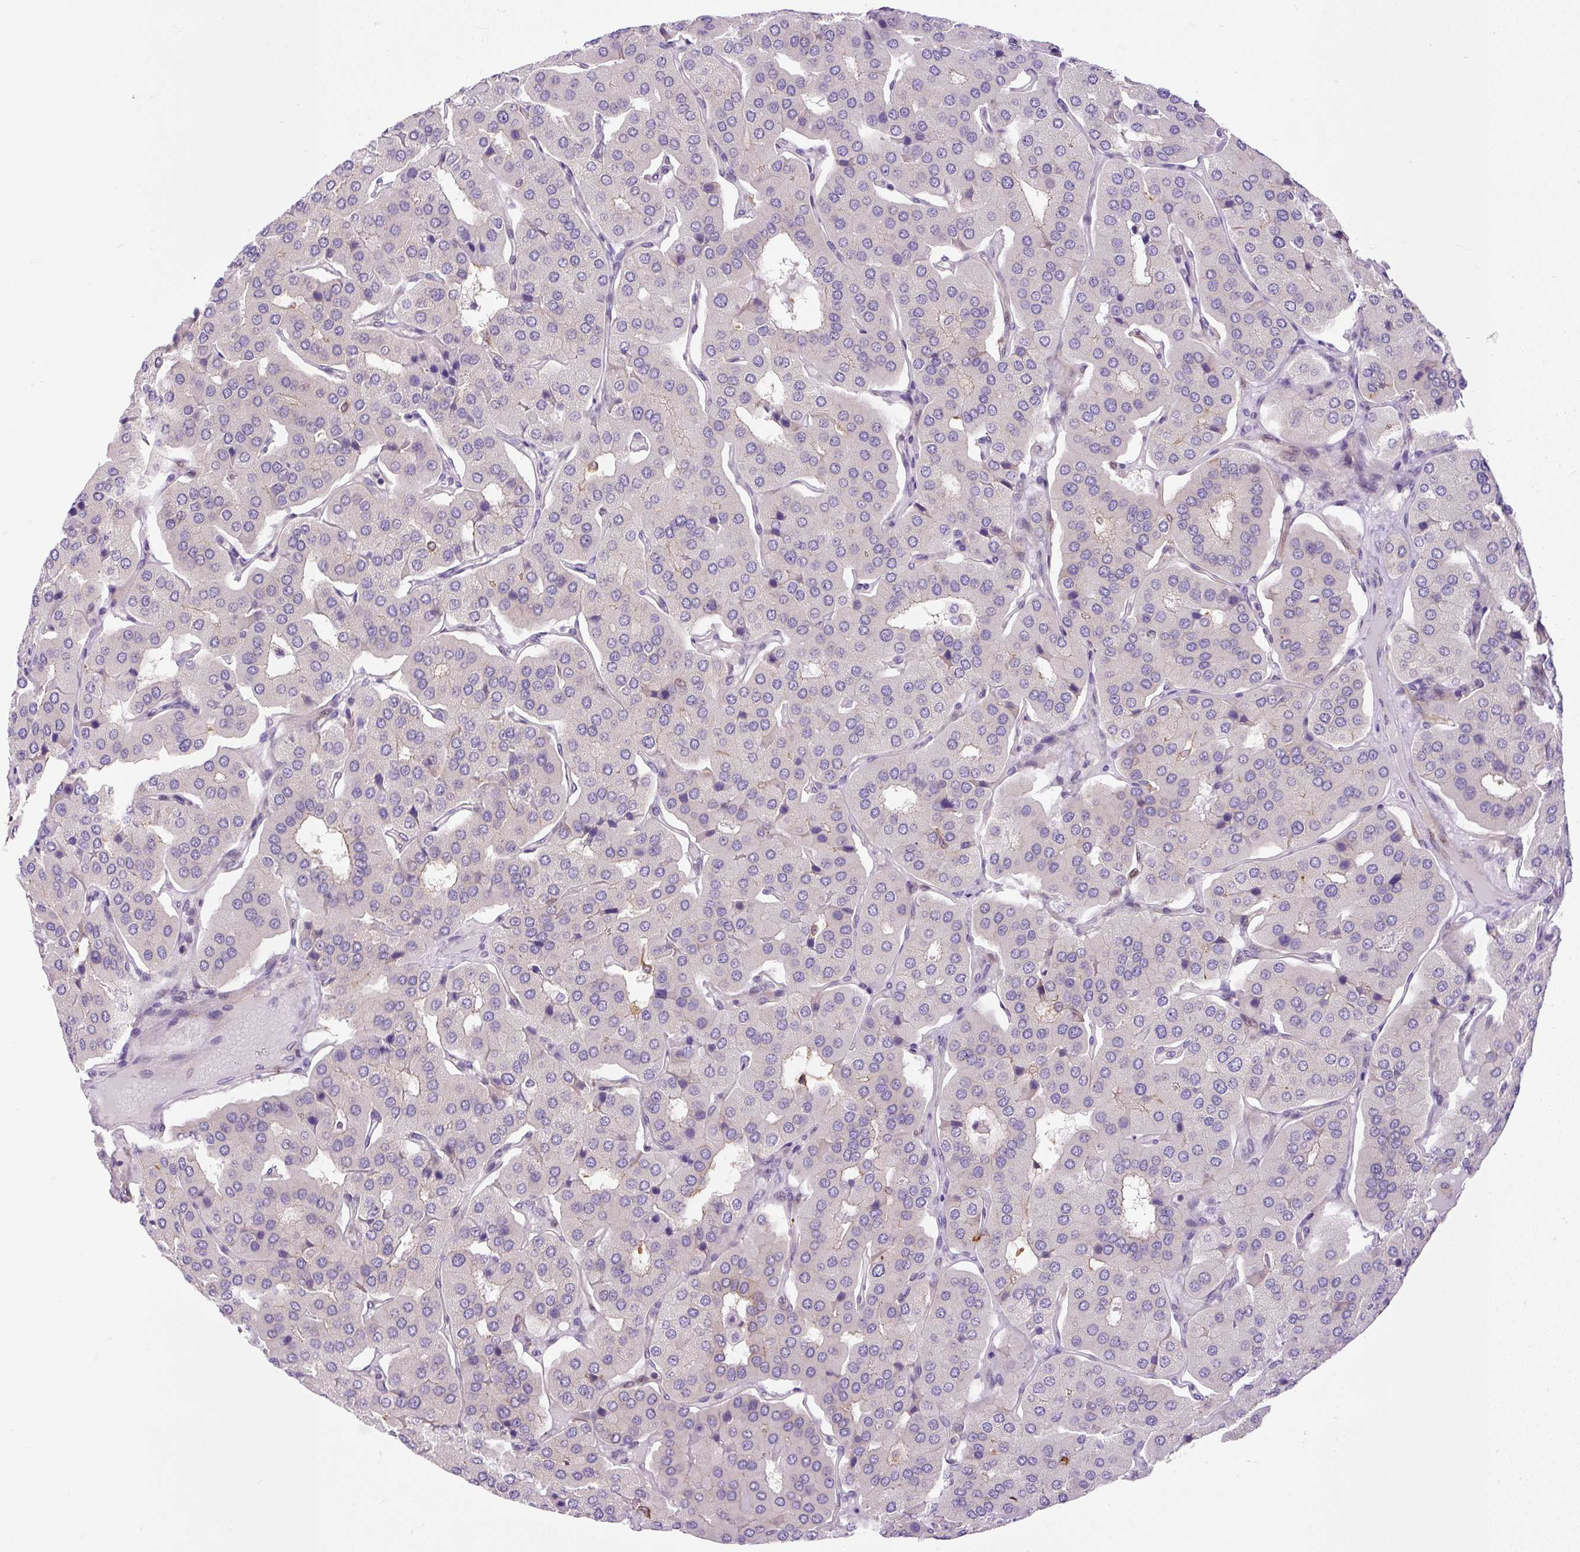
{"staining": {"intensity": "negative", "quantity": "none", "location": "none"}, "tissue": "parathyroid gland", "cell_type": "Glandular cells", "image_type": "normal", "snomed": [{"axis": "morphology", "description": "Normal tissue, NOS"}, {"axis": "morphology", "description": "Adenoma, NOS"}, {"axis": "topography", "description": "Parathyroid gland"}], "caption": "IHC of normal human parathyroid gland reveals no staining in glandular cells.", "gene": "MAP1S", "patient": {"sex": "female", "age": 86}}